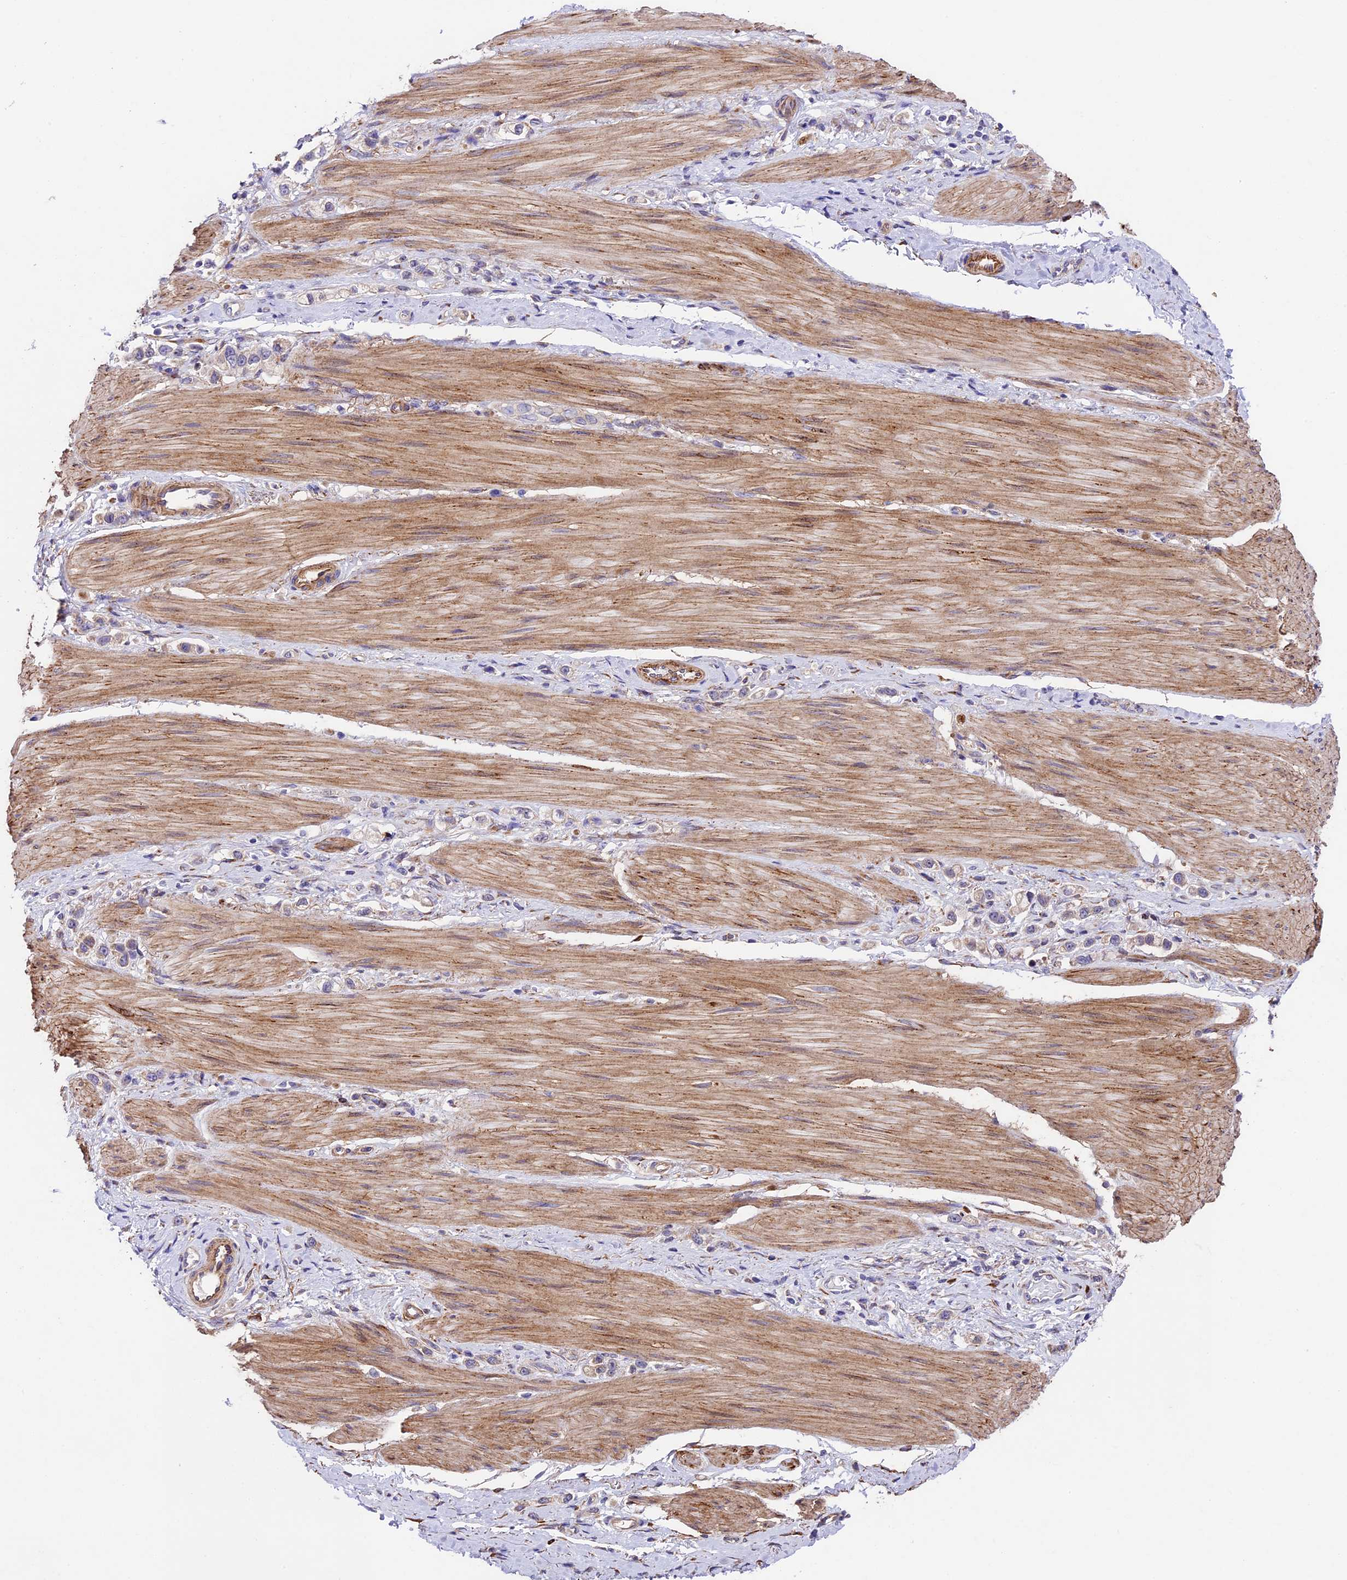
{"staining": {"intensity": "negative", "quantity": "none", "location": "none"}, "tissue": "stomach cancer", "cell_type": "Tumor cells", "image_type": "cancer", "snomed": [{"axis": "morphology", "description": "Adenocarcinoma, NOS"}, {"axis": "topography", "description": "Stomach"}], "caption": "Immunohistochemical staining of stomach cancer displays no significant positivity in tumor cells.", "gene": "LSM7", "patient": {"sex": "female", "age": 65}}